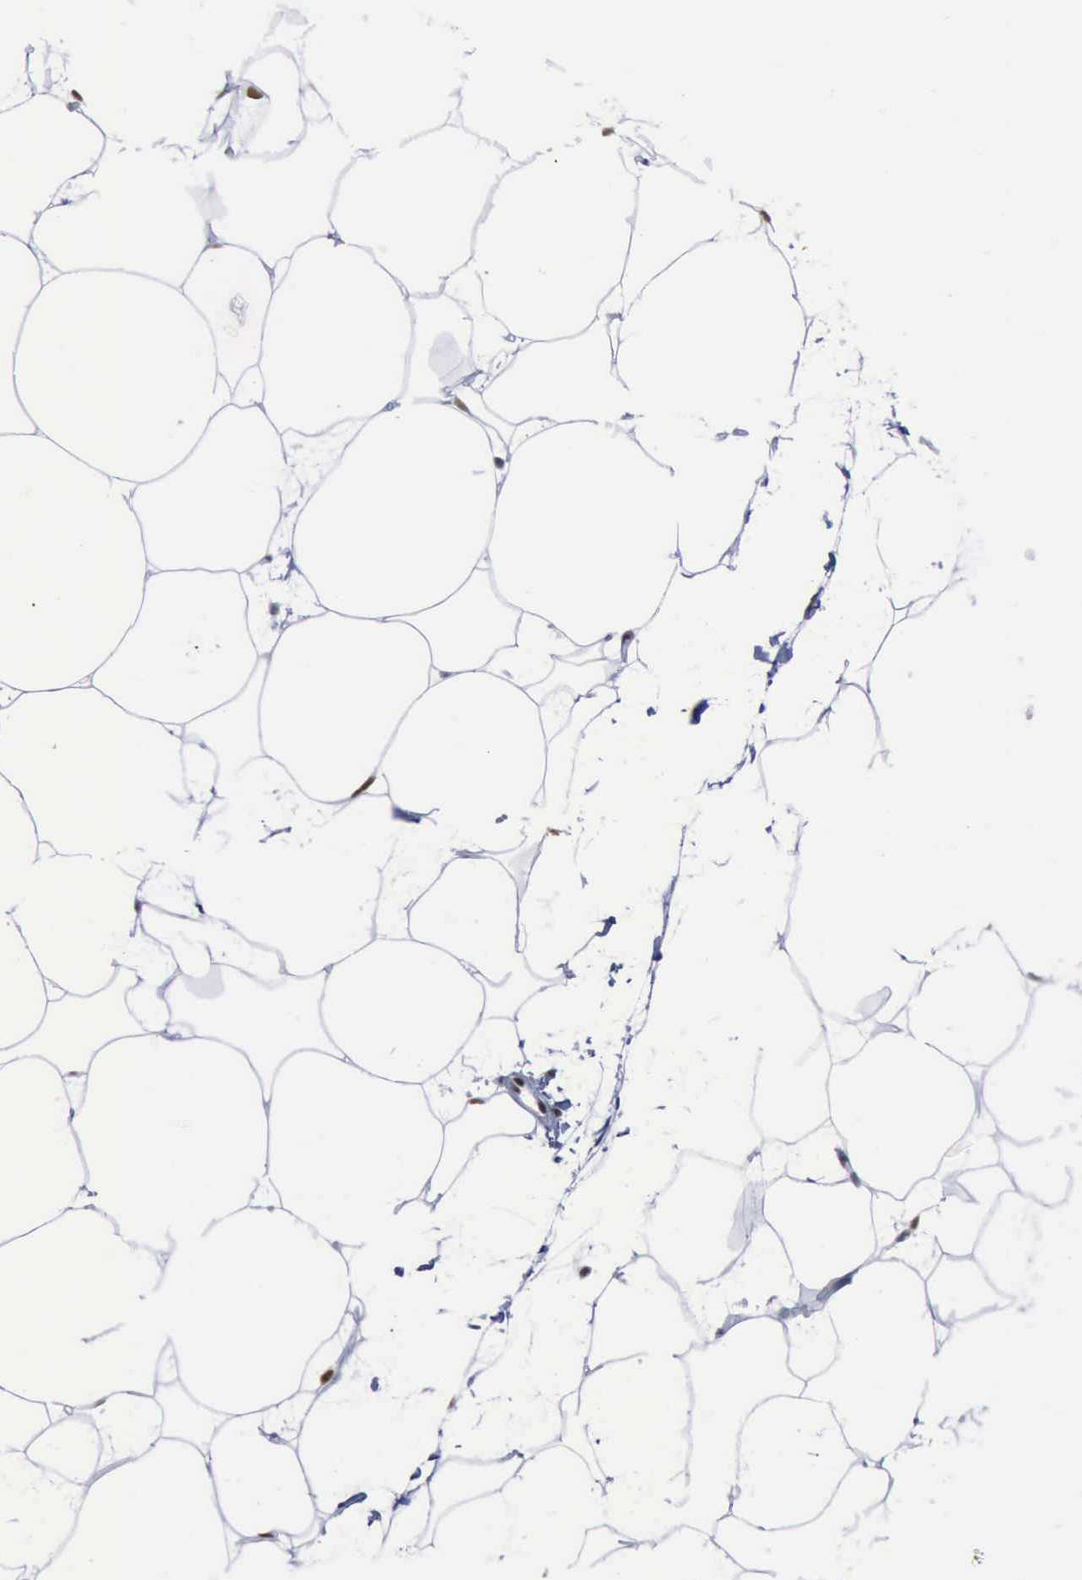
{"staining": {"intensity": "negative", "quantity": "none", "location": "none"}, "tissue": "adipose tissue", "cell_type": "Adipocytes", "image_type": "normal", "snomed": [{"axis": "morphology", "description": "Normal tissue, NOS"}, {"axis": "morphology", "description": "Duct carcinoma"}, {"axis": "topography", "description": "Breast"}, {"axis": "topography", "description": "Adipose tissue"}], "caption": "Immunohistochemistry photomicrograph of normal adipose tissue: adipose tissue stained with DAB displays no significant protein expression in adipocytes. The staining was performed using DAB to visualize the protein expression in brown, while the nuclei were stained in blue with hematoxylin (Magnification: 20x).", "gene": "PCNA", "patient": {"sex": "female", "age": 37}}